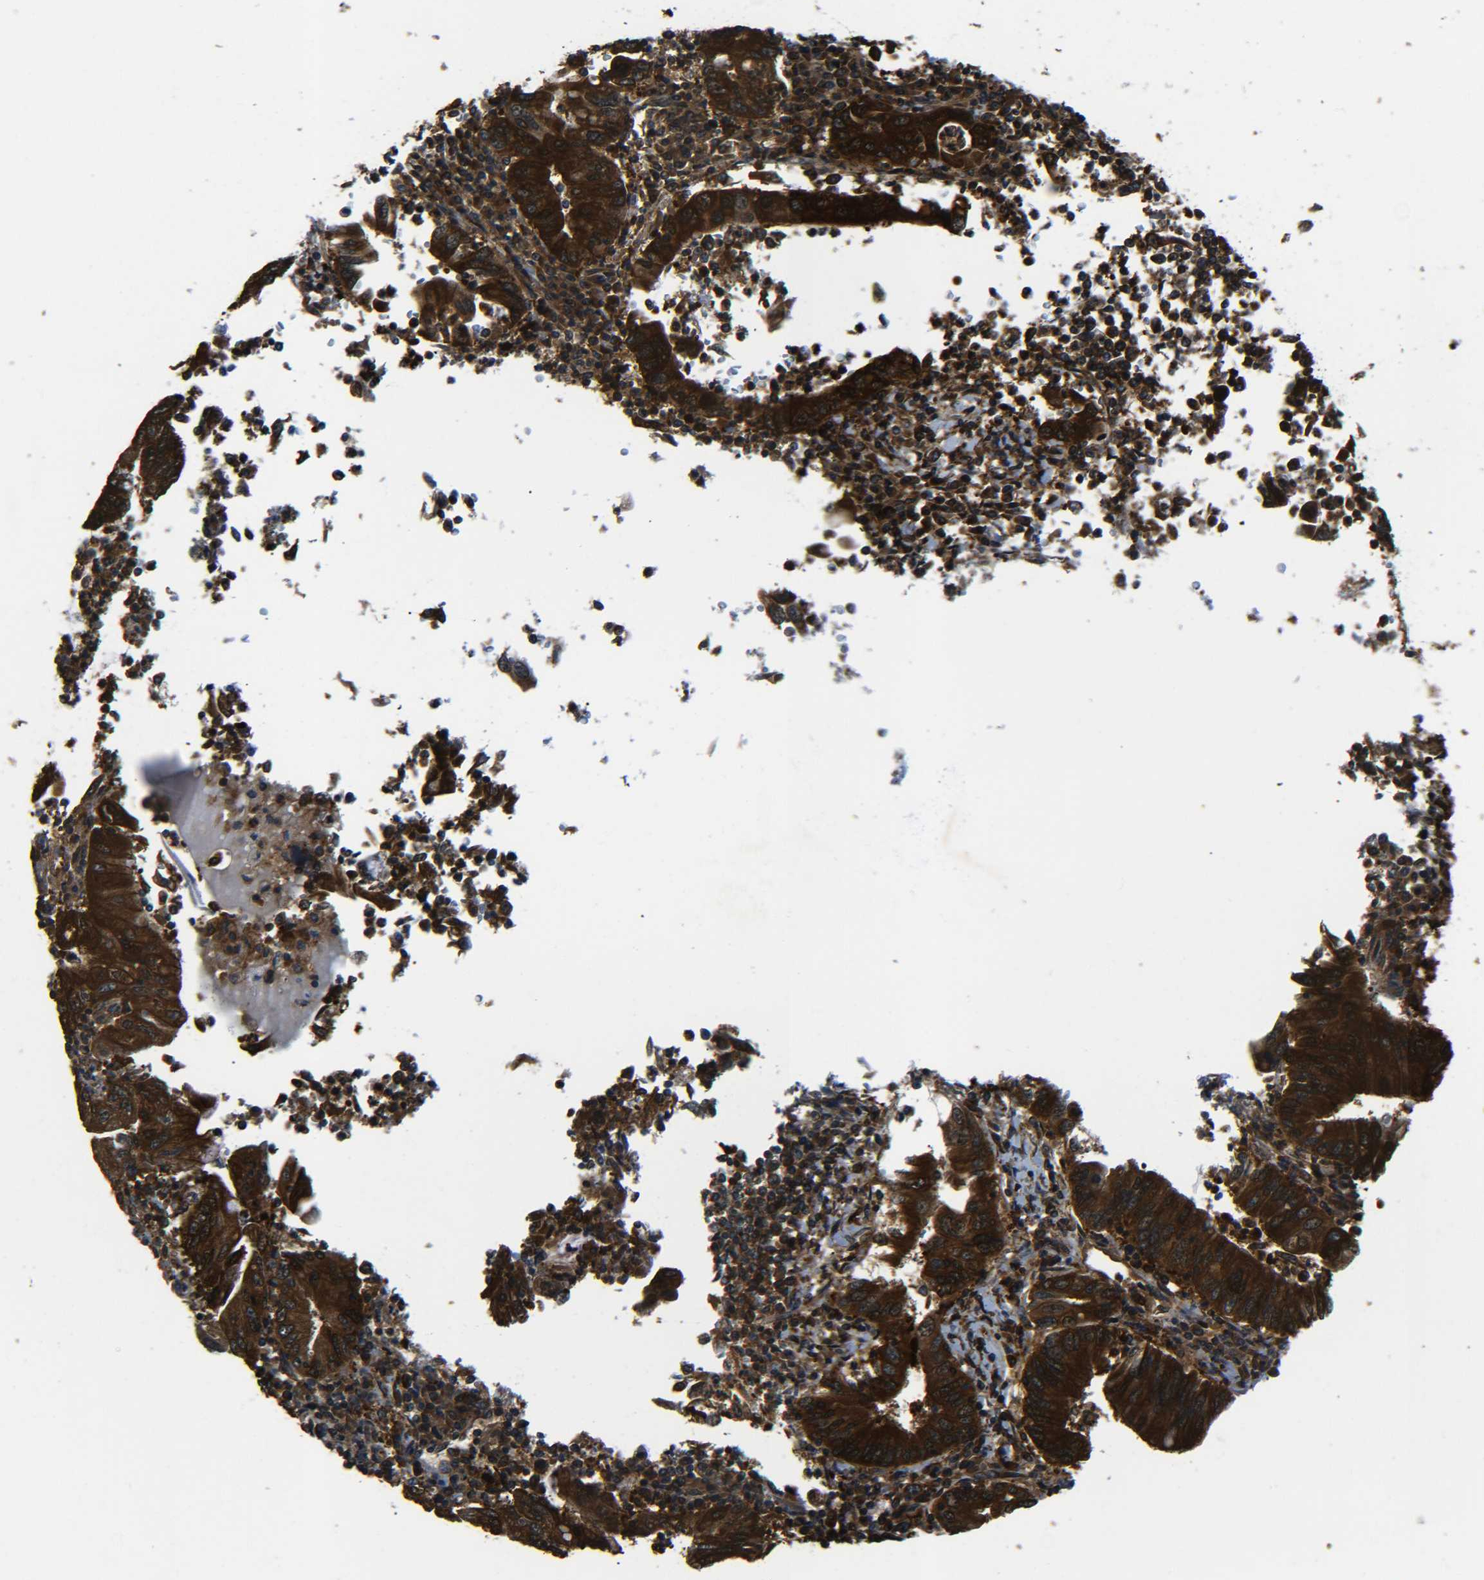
{"staining": {"intensity": "strong", "quantity": ">75%", "location": "cytoplasmic/membranous"}, "tissue": "stomach cancer", "cell_type": "Tumor cells", "image_type": "cancer", "snomed": [{"axis": "morphology", "description": "Normal tissue, NOS"}, {"axis": "morphology", "description": "Adenocarcinoma, NOS"}, {"axis": "topography", "description": "Esophagus"}, {"axis": "topography", "description": "Stomach, upper"}, {"axis": "topography", "description": "Peripheral nerve tissue"}], "caption": "High-power microscopy captured an immunohistochemistry (IHC) histopathology image of stomach cancer (adenocarcinoma), revealing strong cytoplasmic/membranous staining in about >75% of tumor cells. (DAB IHC with brightfield microscopy, high magnification).", "gene": "PREB", "patient": {"sex": "male", "age": 62}}